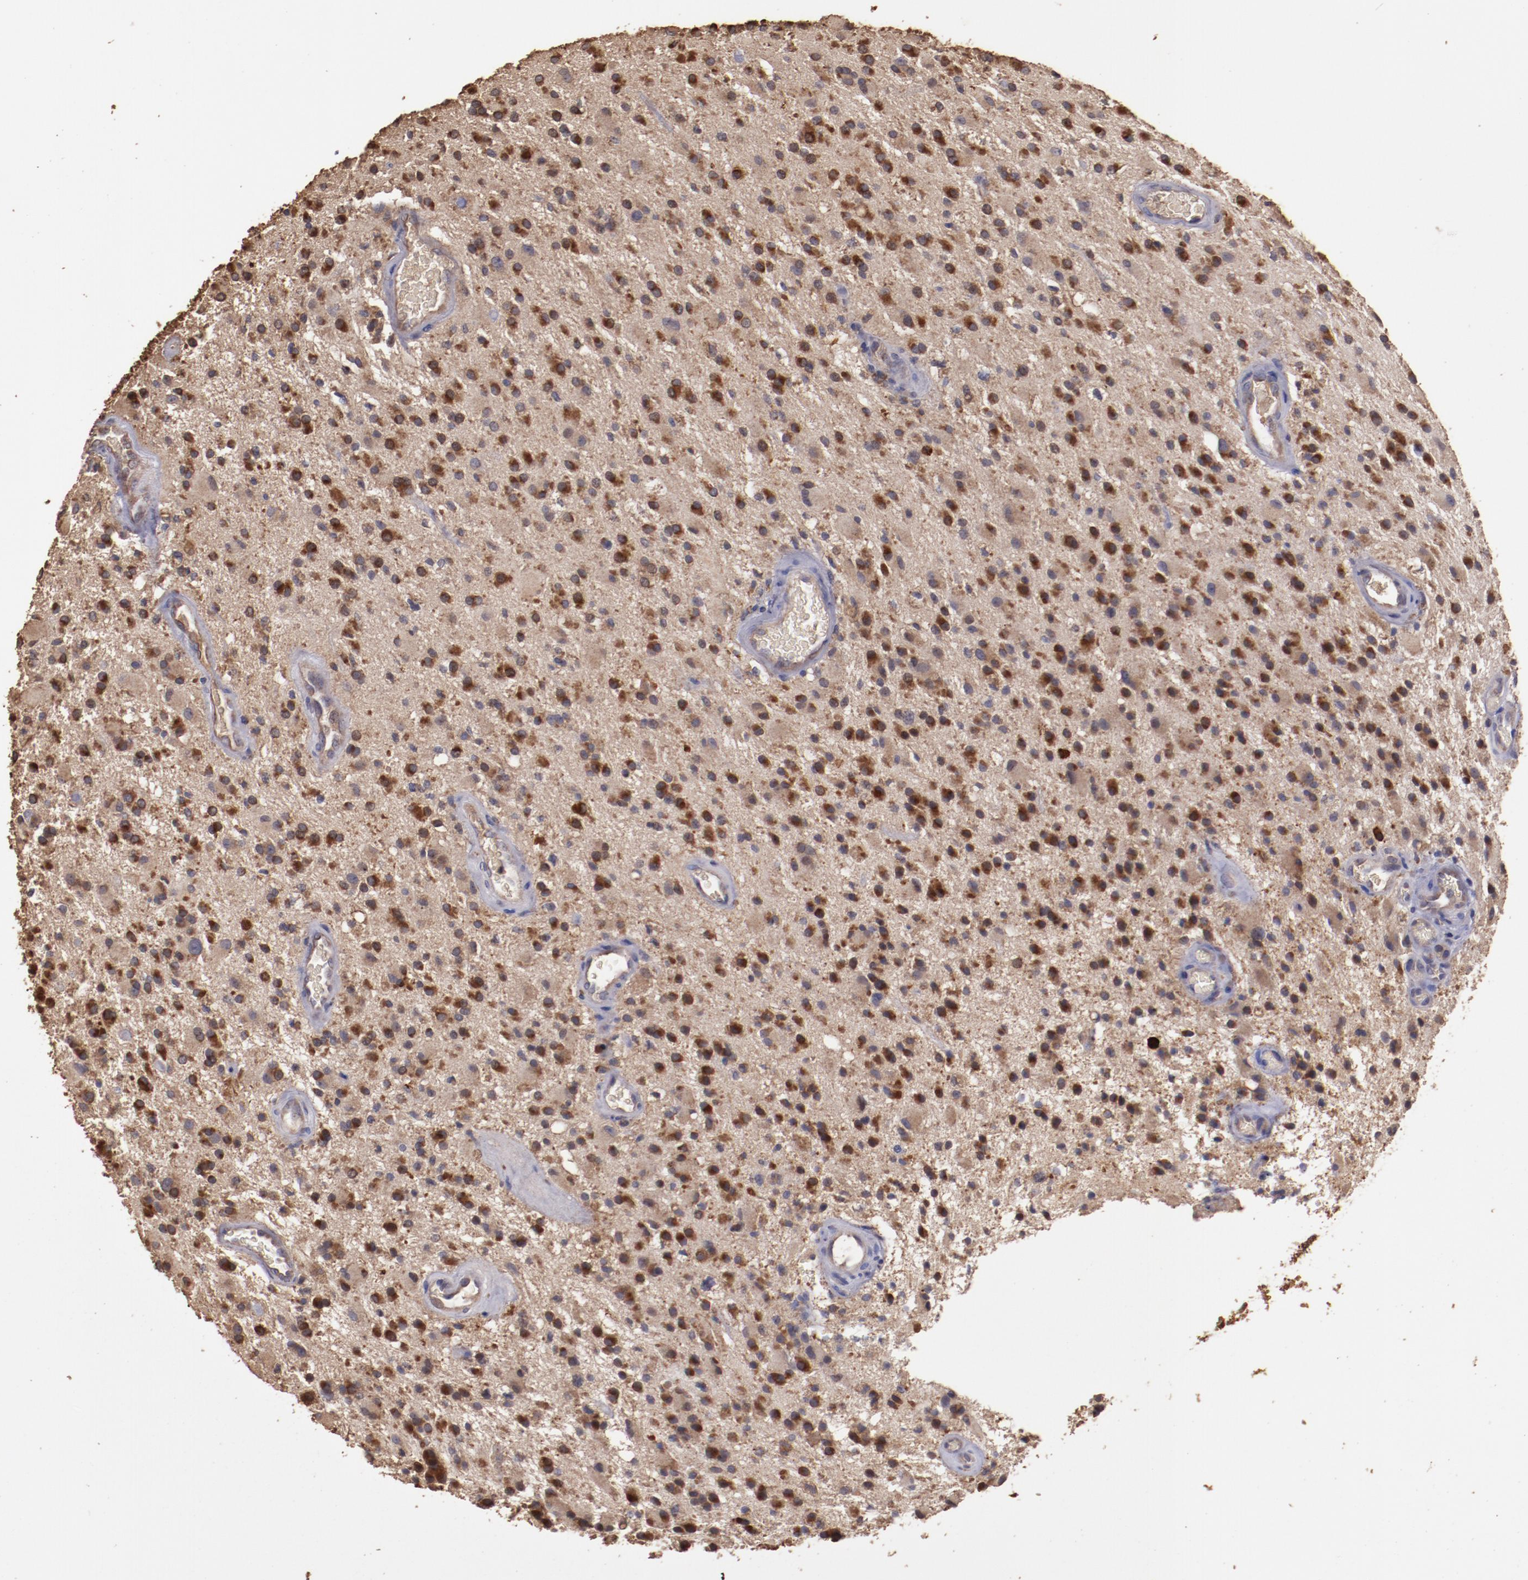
{"staining": {"intensity": "moderate", "quantity": ">75%", "location": "cytoplasmic/membranous"}, "tissue": "glioma", "cell_type": "Tumor cells", "image_type": "cancer", "snomed": [{"axis": "morphology", "description": "Glioma, malignant, Low grade"}, {"axis": "topography", "description": "Brain"}], "caption": "Brown immunohistochemical staining in human glioma reveals moderate cytoplasmic/membranous expression in approximately >75% of tumor cells. (IHC, brightfield microscopy, high magnification).", "gene": "SRRD", "patient": {"sex": "male", "age": 58}}